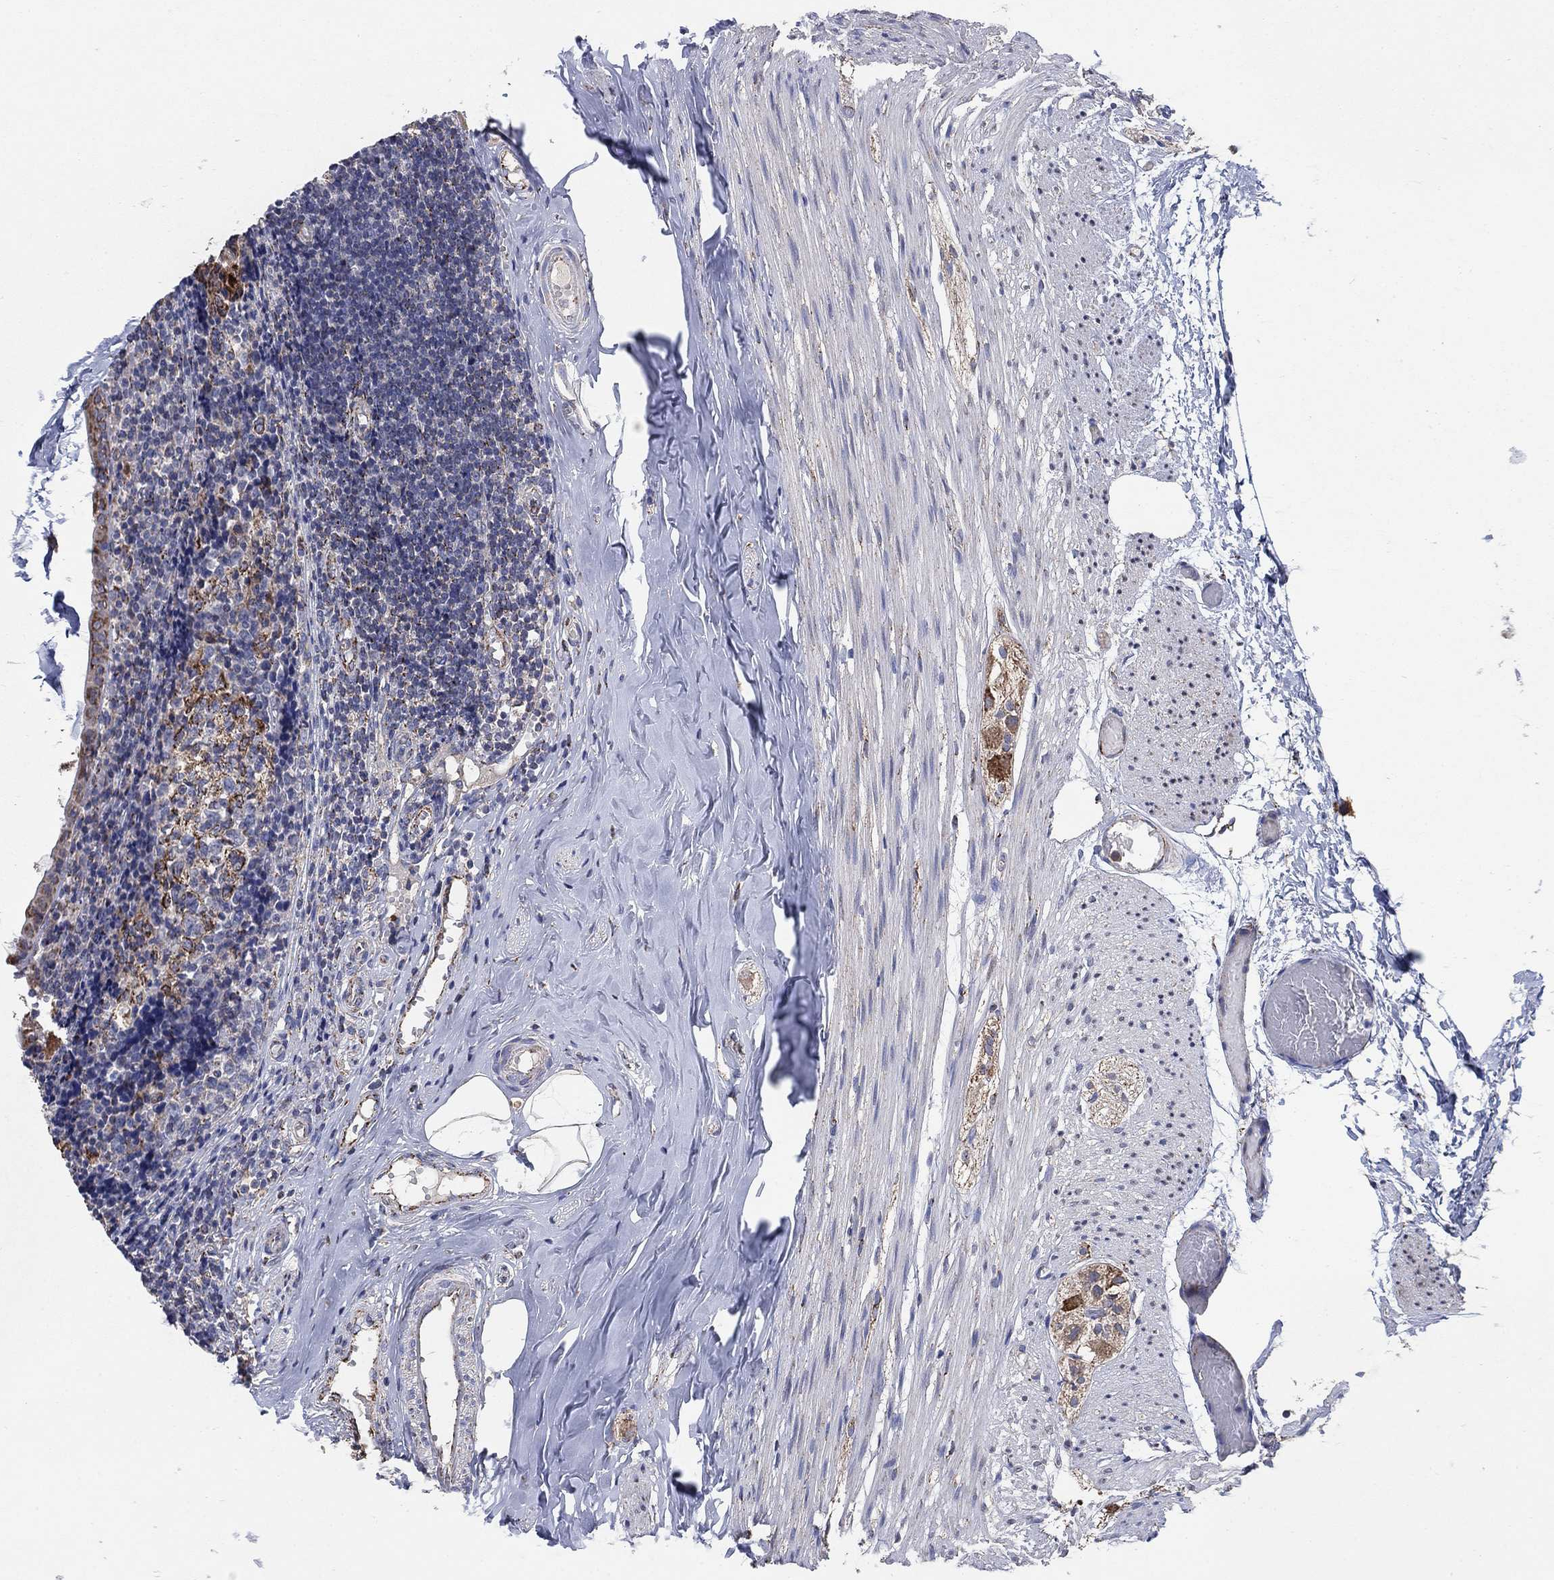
{"staining": {"intensity": "moderate", "quantity": ">75%", "location": "cytoplasmic/membranous"}, "tissue": "appendix", "cell_type": "Glandular cells", "image_type": "normal", "snomed": [{"axis": "morphology", "description": "Normal tissue, NOS"}, {"axis": "topography", "description": "Appendix"}], "caption": "Immunohistochemistry (IHC) (DAB (3,3'-diaminobenzidine)) staining of benign appendix shows moderate cytoplasmic/membranous protein staining in about >75% of glandular cells.", "gene": "PNPLA2", "patient": {"sex": "female", "age": 23}}